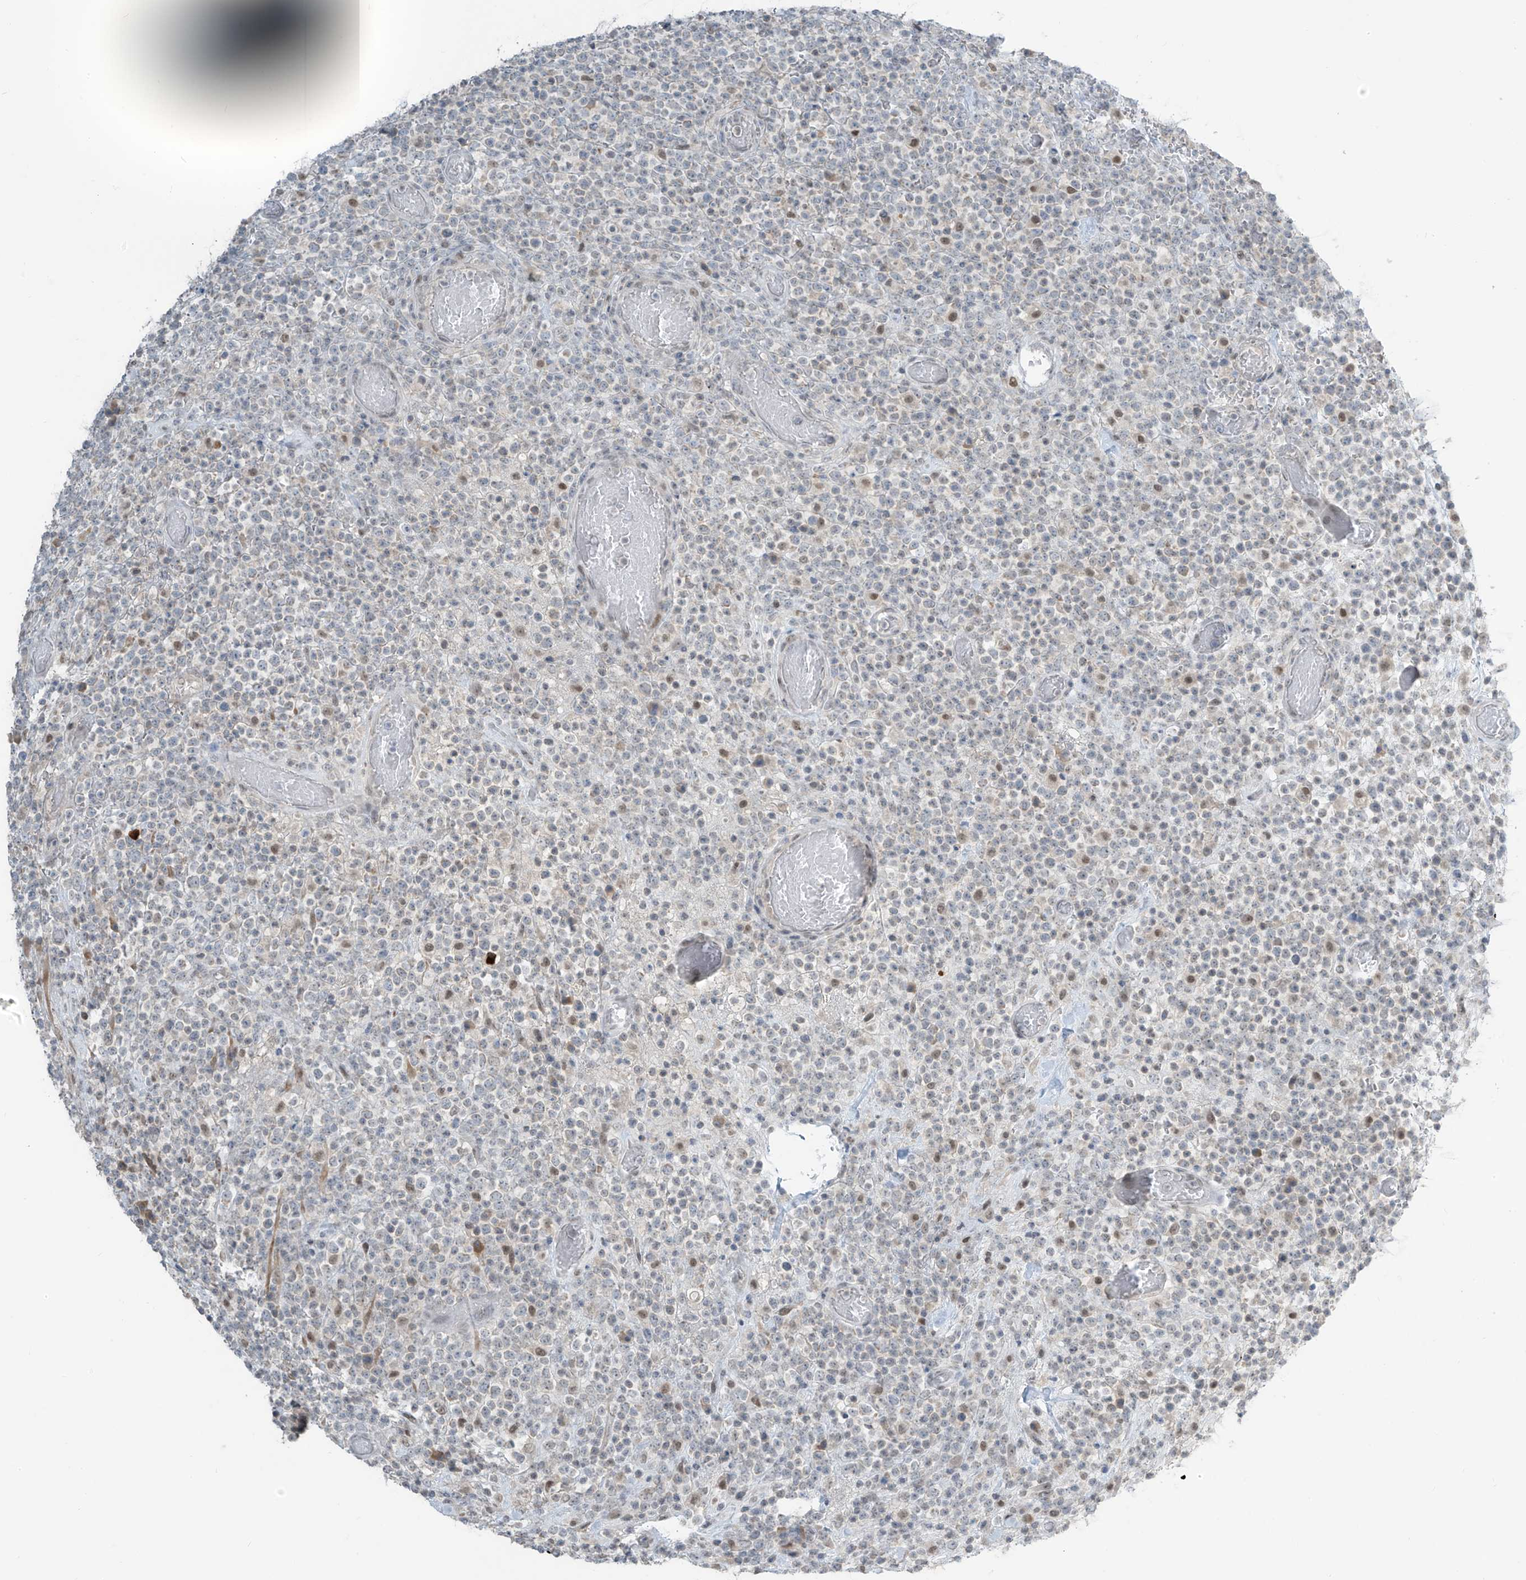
{"staining": {"intensity": "negative", "quantity": "none", "location": "none"}, "tissue": "lymphoma", "cell_type": "Tumor cells", "image_type": "cancer", "snomed": [{"axis": "morphology", "description": "Malignant lymphoma, non-Hodgkin's type, High grade"}, {"axis": "topography", "description": "Colon"}], "caption": "Immunohistochemistry of high-grade malignant lymphoma, non-Hodgkin's type demonstrates no positivity in tumor cells. The staining is performed using DAB brown chromogen with nuclei counter-stained in using hematoxylin.", "gene": "METAP1D", "patient": {"sex": "female", "age": 53}}